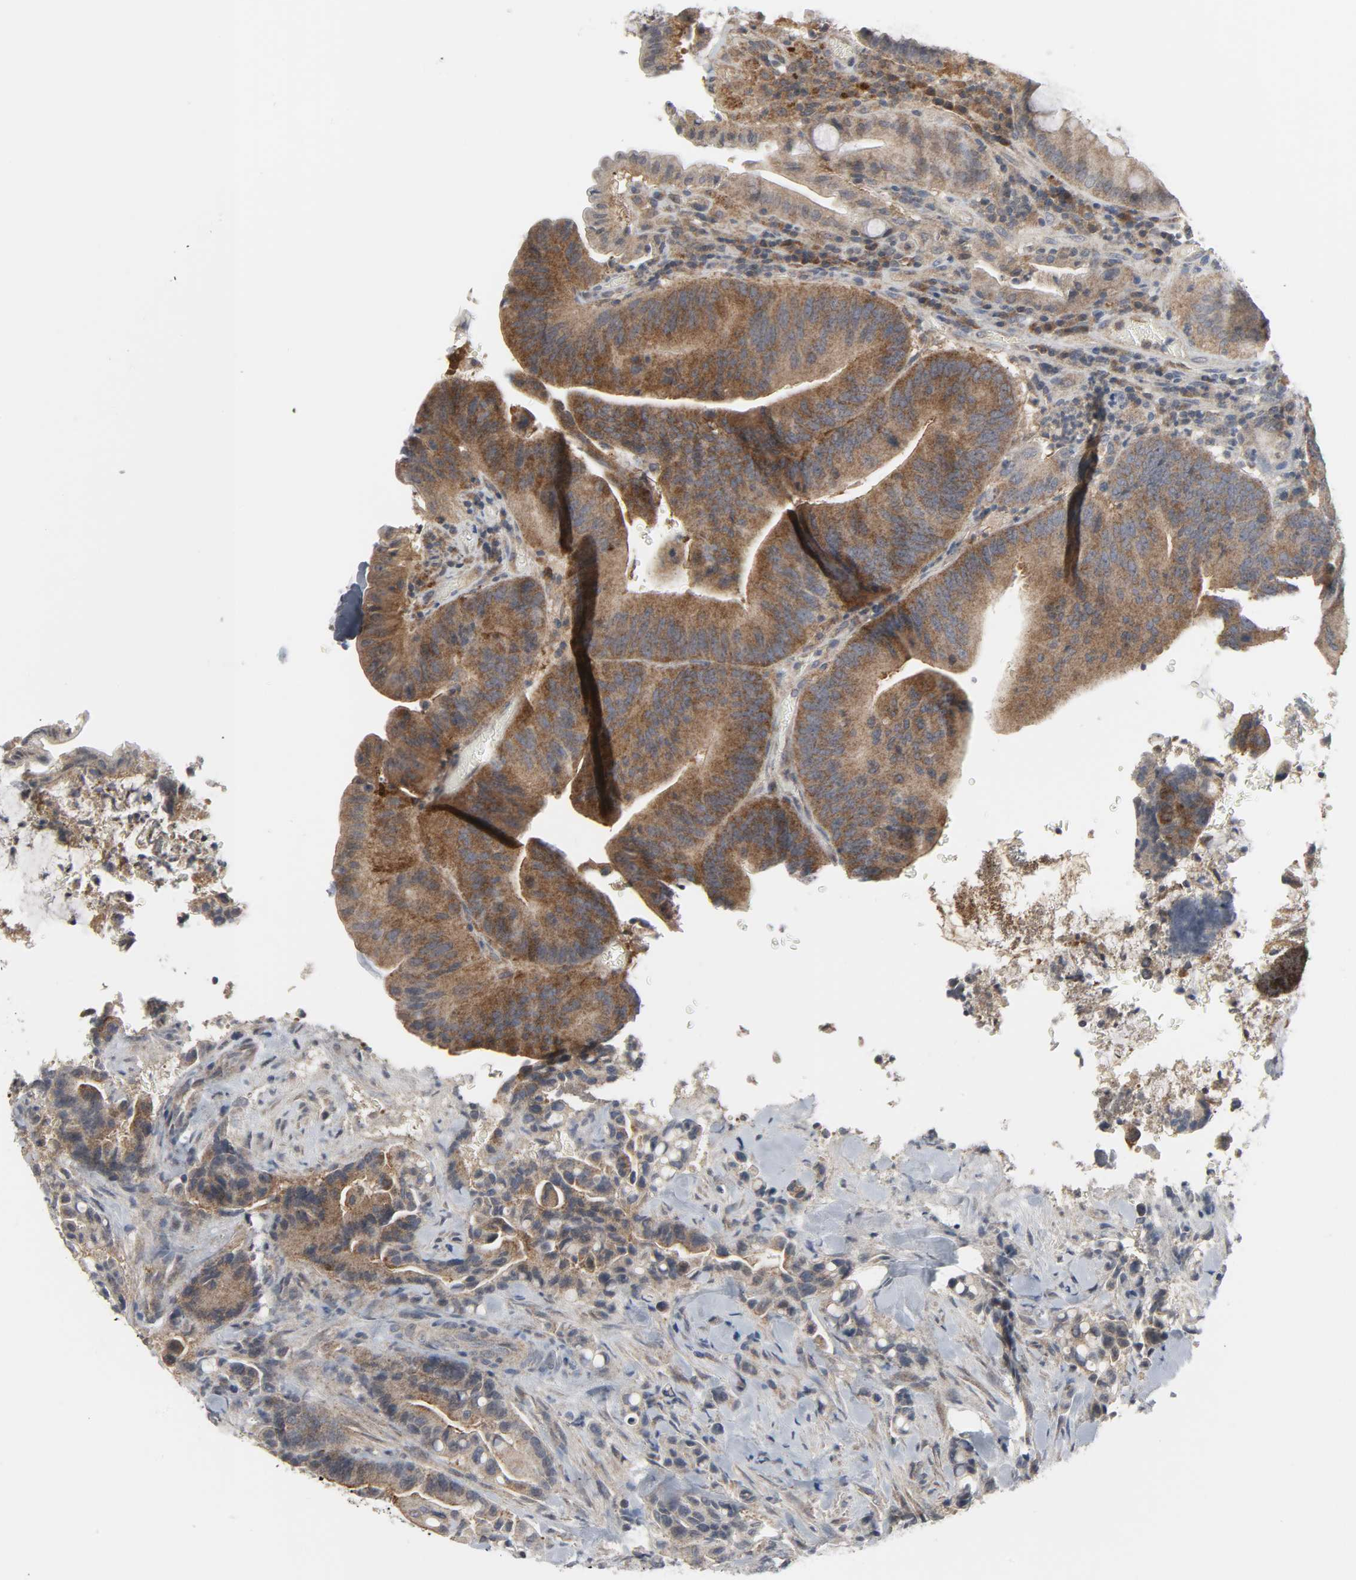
{"staining": {"intensity": "moderate", "quantity": ">75%", "location": "cytoplasmic/membranous"}, "tissue": "colorectal cancer", "cell_type": "Tumor cells", "image_type": "cancer", "snomed": [{"axis": "morphology", "description": "Normal tissue, NOS"}, {"axis": "morphology", "description": "Adenocarcinoma, NOS"}, {"axis": "topography", "description": "Colon"}], "caption": "Colorectal cancer (adenocarcinoma) tissue reveals moderate cytoplasmic/membranous positivity in approximately >75% of tumor cells Nuclei are stained in blue.", "gene": "CLIP1", "patient": {"sex": "male", "age": 82}}